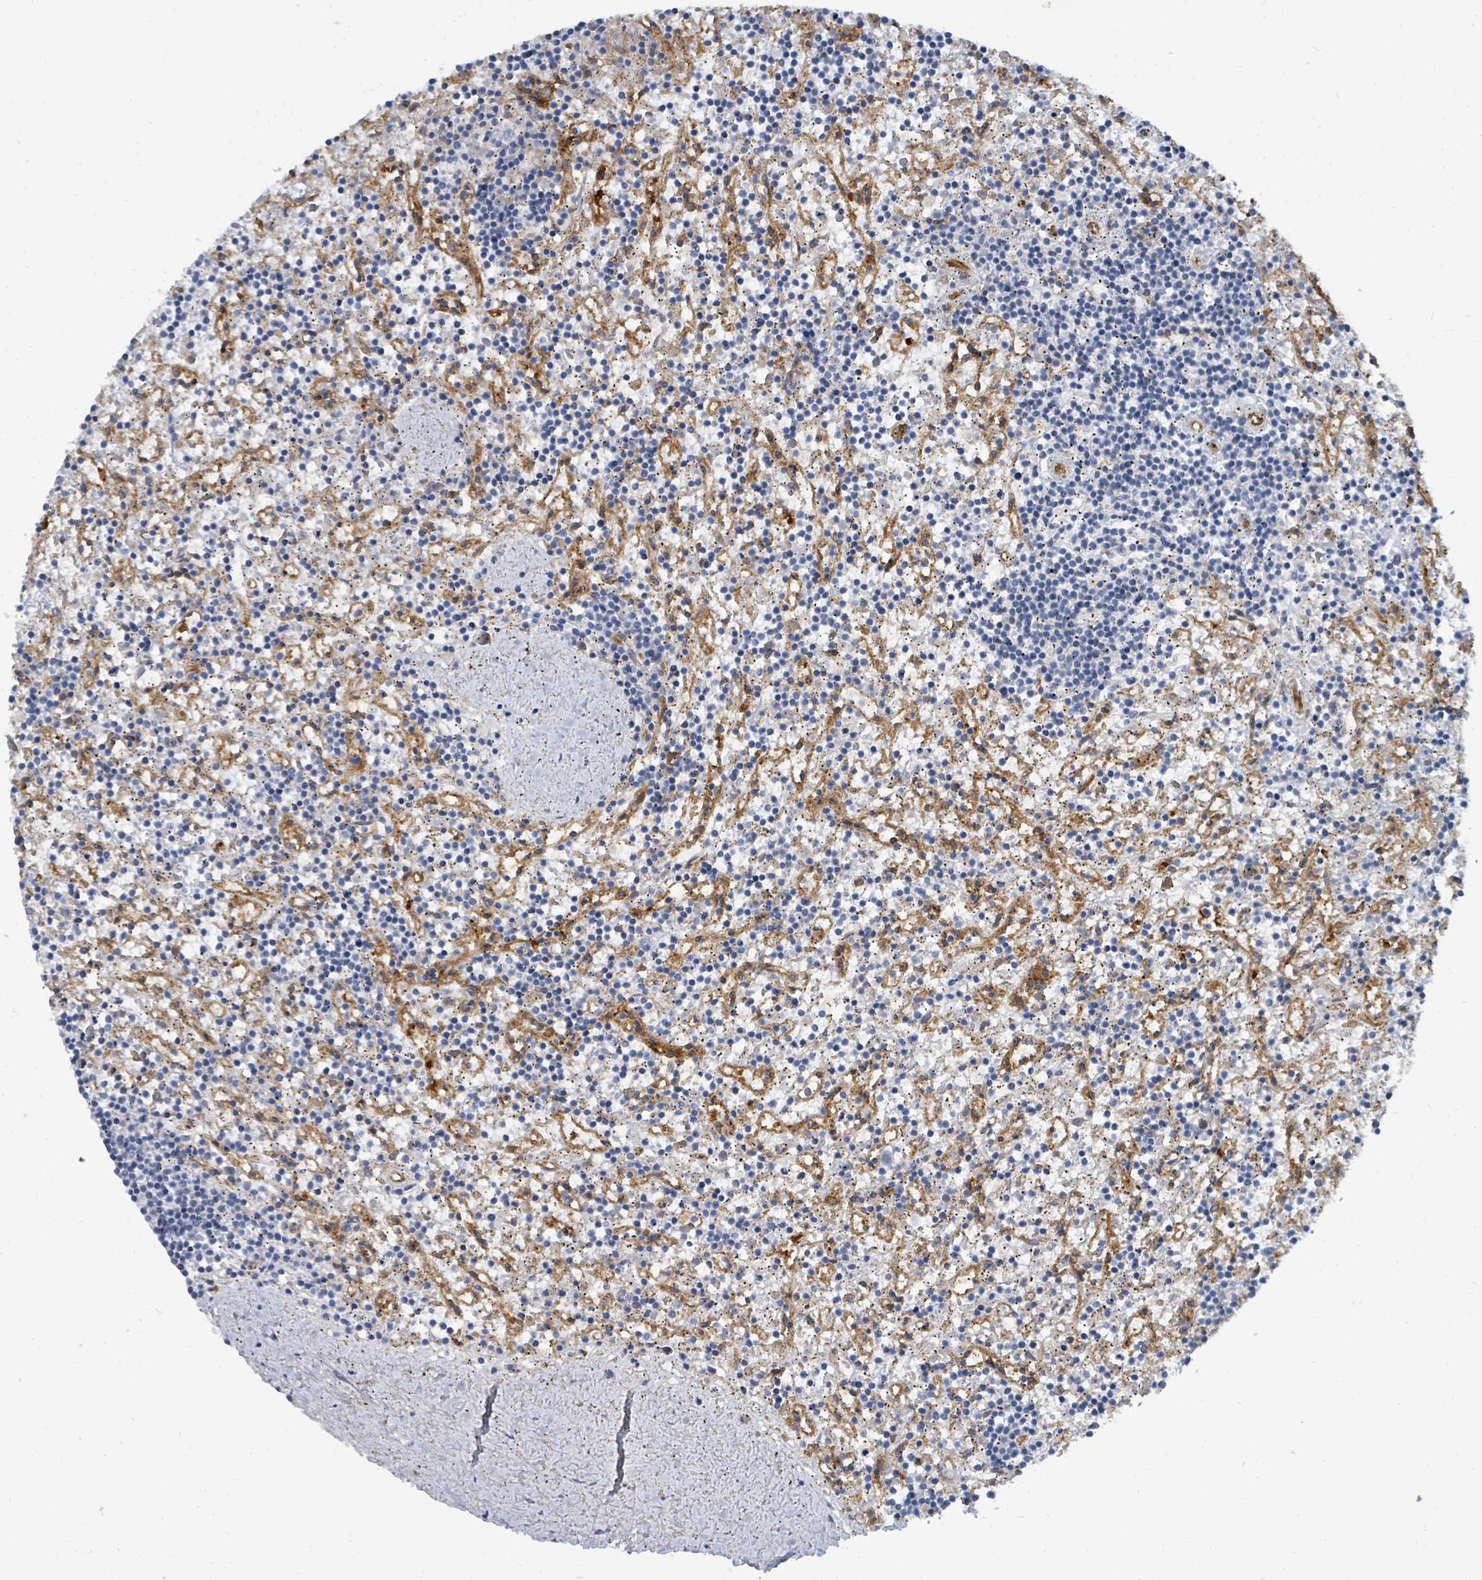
{"staining": {"intensity": "negative", "quantity": "none", "location": "none"}, "tissue": "lymphoma", "cell_type": "Tumor cells", "image_type": "cancer", "snomed": [{"axis": "morphology", "description": "Malignant lymphoma, non-Hodgkin's type, Low grade"}, {"axis": "topography", "description": "Spleen"}], "caption": "Tumor cells are negative for brown protein staining in lymphoma.", "gene": "IFIT1", "patient": {"sex": "male", "age": 76}}